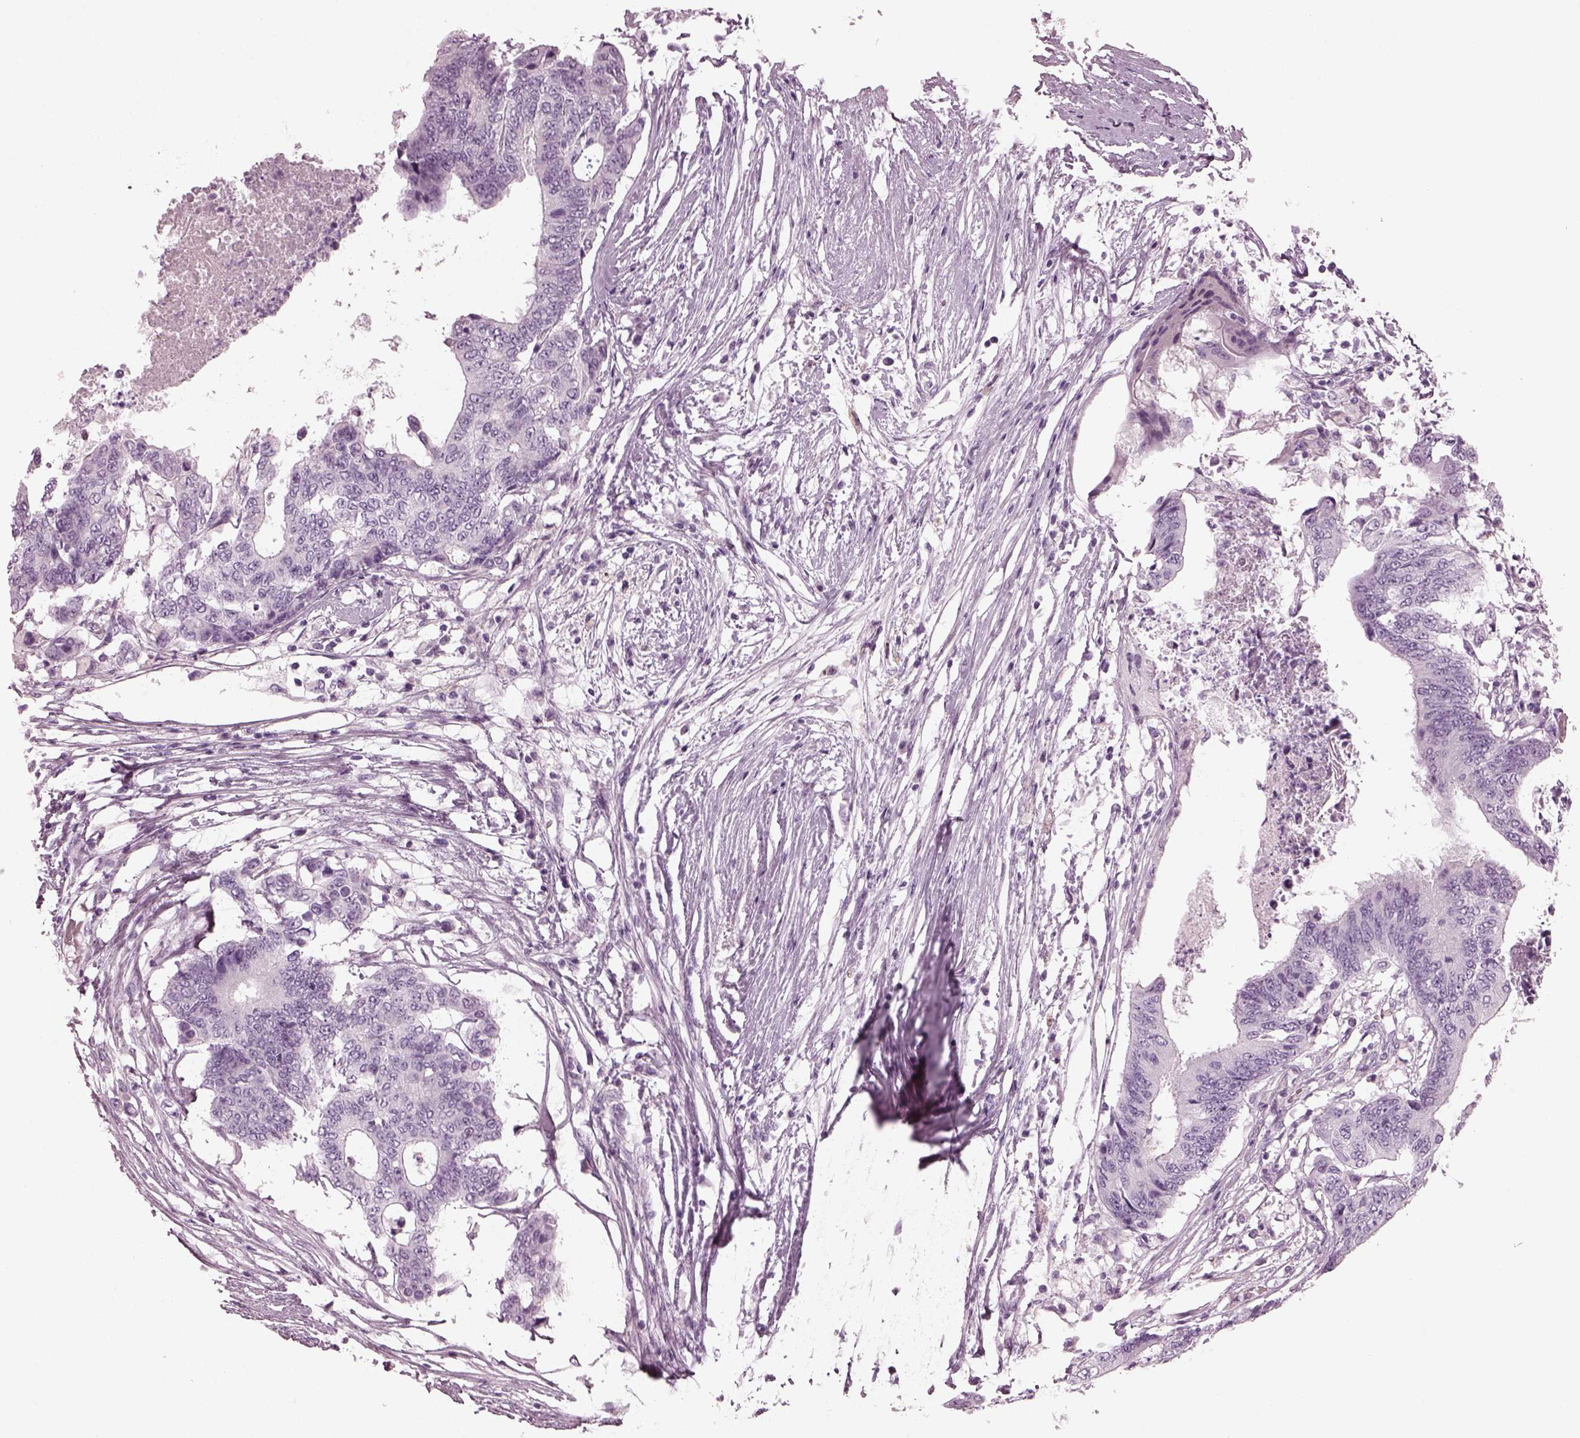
{"staining": {"intensity": "negative", "quantity": "none", "location": "none"}, "tissue": "colorectal cancer", "cell_type": "Tumor cells", "image_type": "cancer", "snomed": [{"axis": "morphology", "description": "Adenocarcinoma, NOS"}, {"axis": "topography", "description": "Colon"}], "caption": "Histopathology image shows no protein positivity in tumor cells of colorectal cancer tissue.", "gene": "RCVRN", "patient": {"sex": "female", "age": 48}}